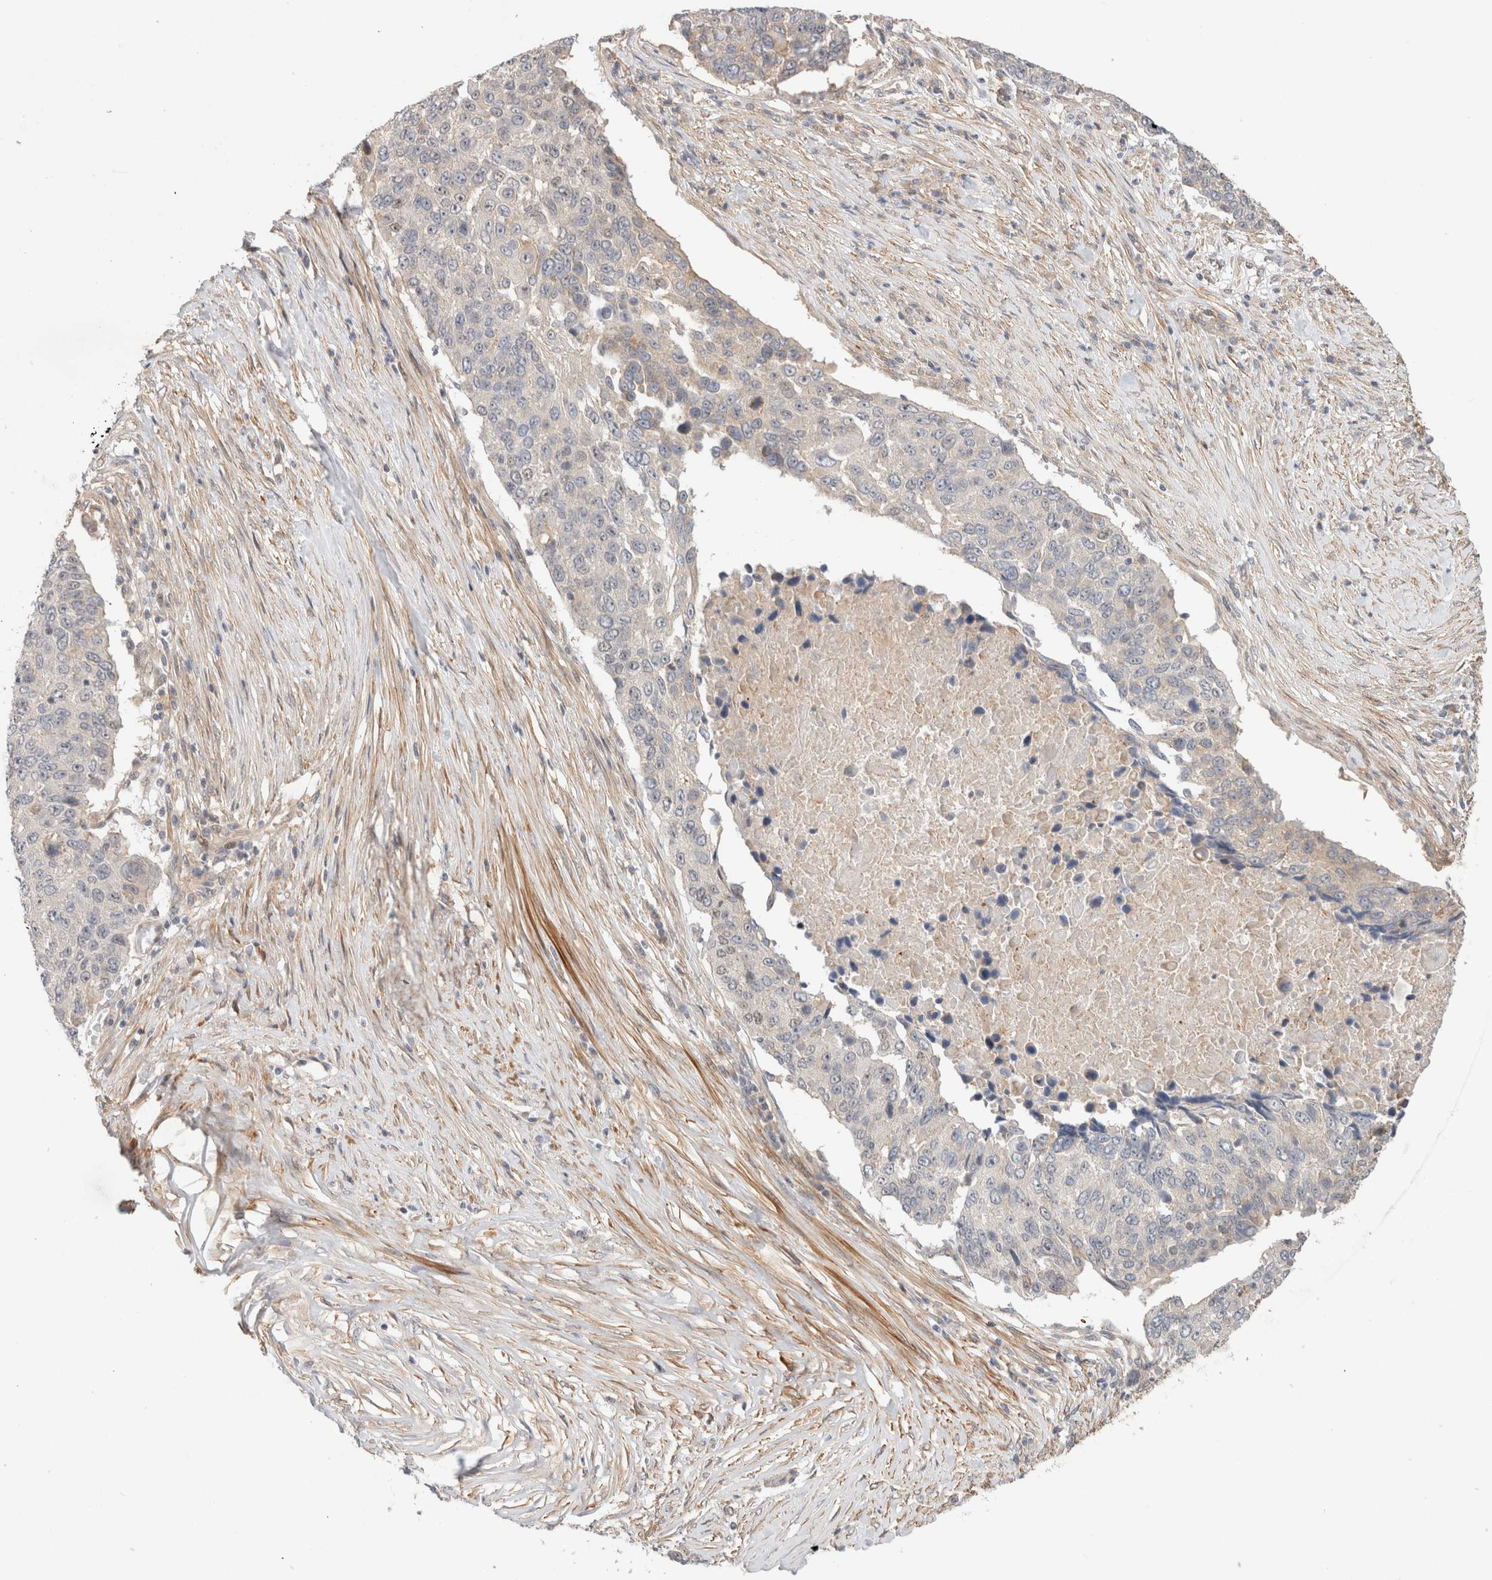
{"staining": {"intensity": "negative", "quantity": "none", "location": "none"}, "tissue": "lung cancer", "cell_type": "Tumor cells", "image_type": "cancer", "snomed": [{"axis": "morphology", "description": "Squamous cell carcinoma, NOS"}, {"axis": "topography", "description": "Lung"}], "caption": "Immunohistochemistry (IHC) of human lung cancer (squamous cell carcinoma) exhibits no staining in tumor cells.", "gene": "ID3", "patient": {"sex": "male", "age": 66}}